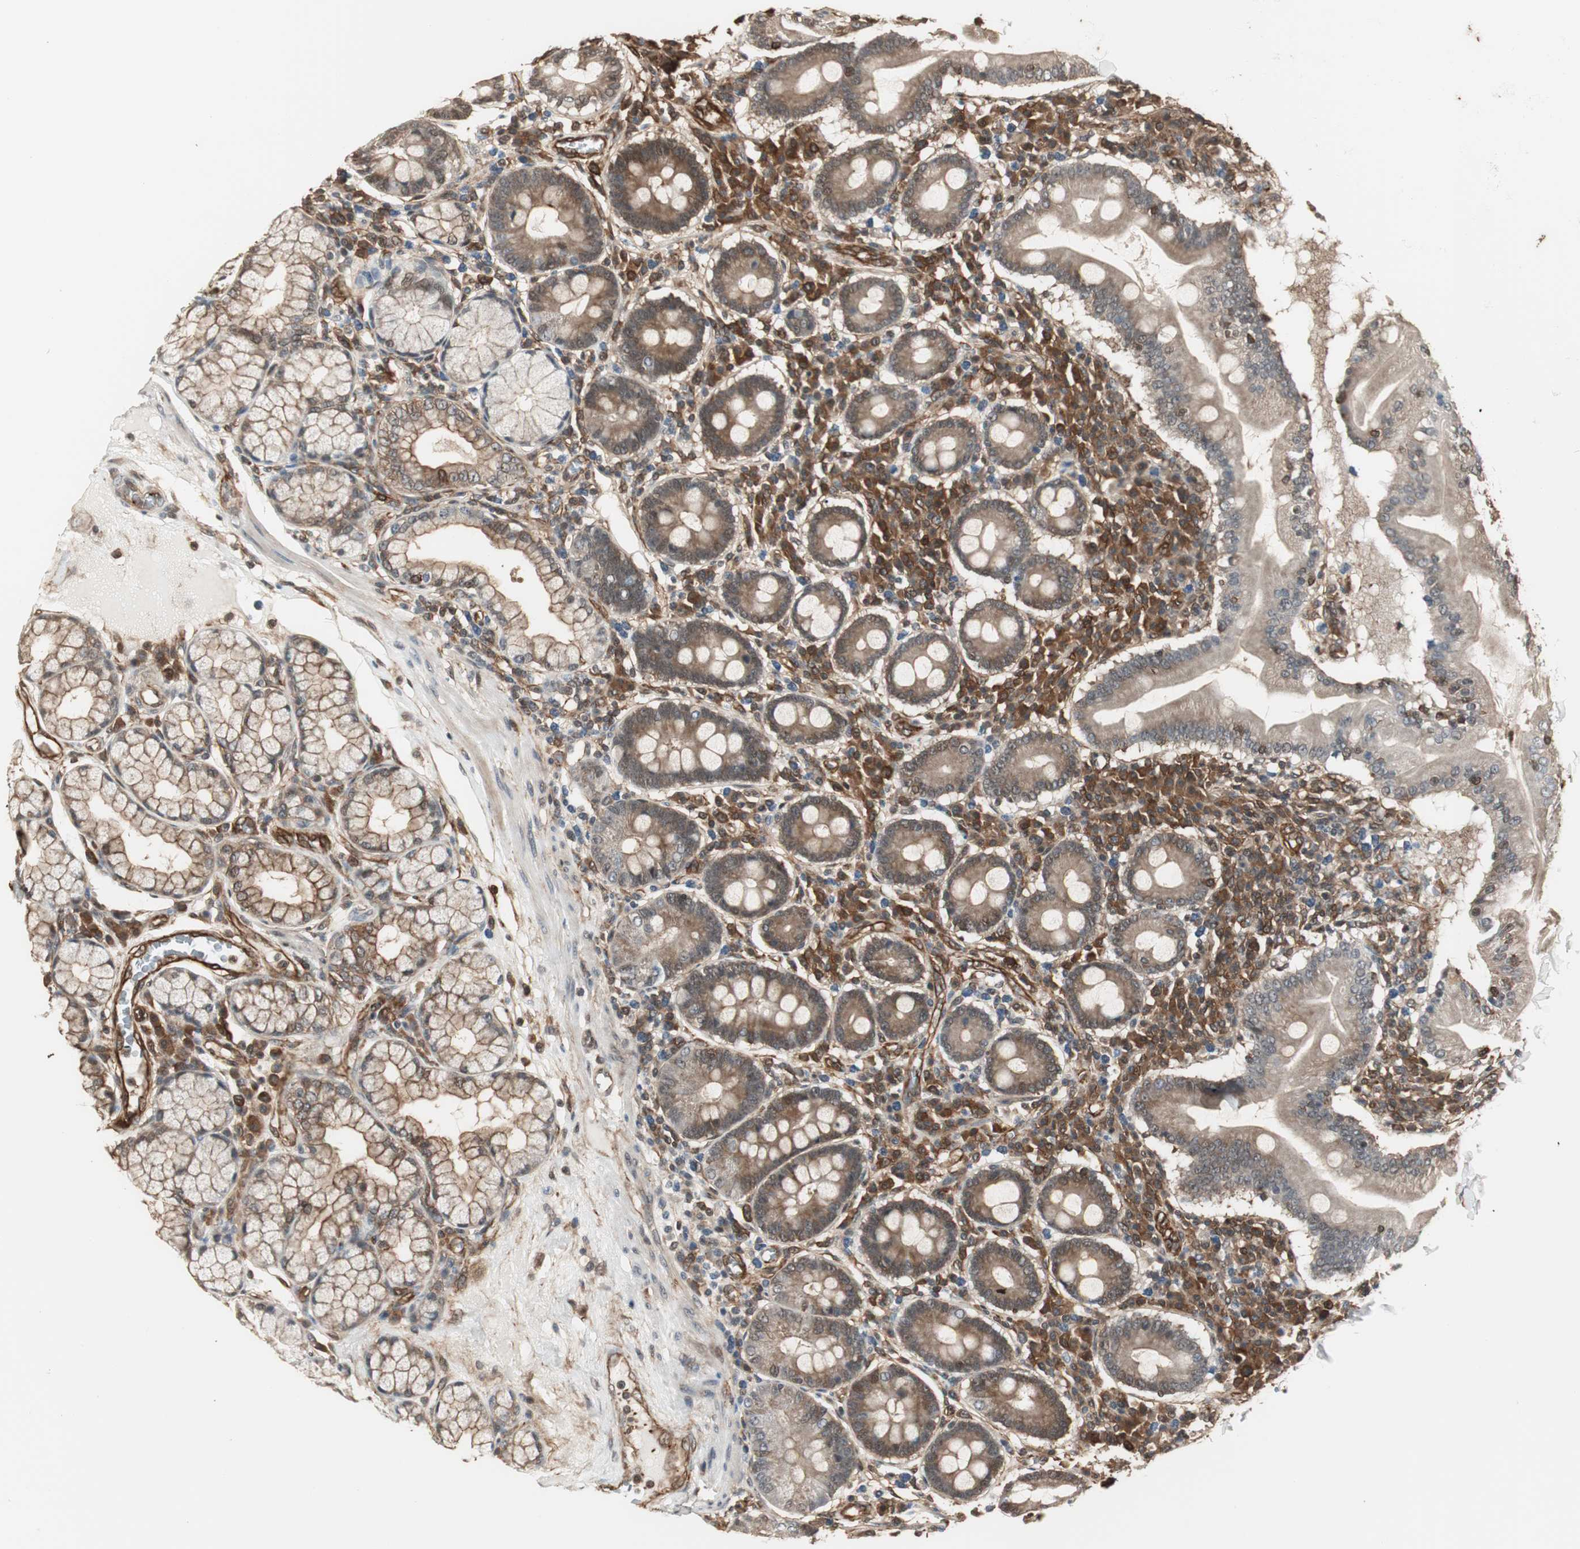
{"staining": {"intensity": "moderate", "quantity": ">75%", "location": "cytoplasmic/membranous"}, "tissue": "duodenum", "cell_type": "Glandular cells", "image_type": "normal", "snomed": [{"axis": "morphology", "description": "Normal tissue, NOS"}, {"axis": "topography", "description": "Duodenum"}], "caption": "Duodenum stained with DAB (3,3'-diaminobenzidine) IHC displays medium levels of moderate cytoplasmic/membranous staining in approximately >75% of glandular cells. The protein of interest is shown in brown color, while the nuclei are stained blue.", "gene": "PTPN11", "patient": {"sex": "male", "age": 50}}